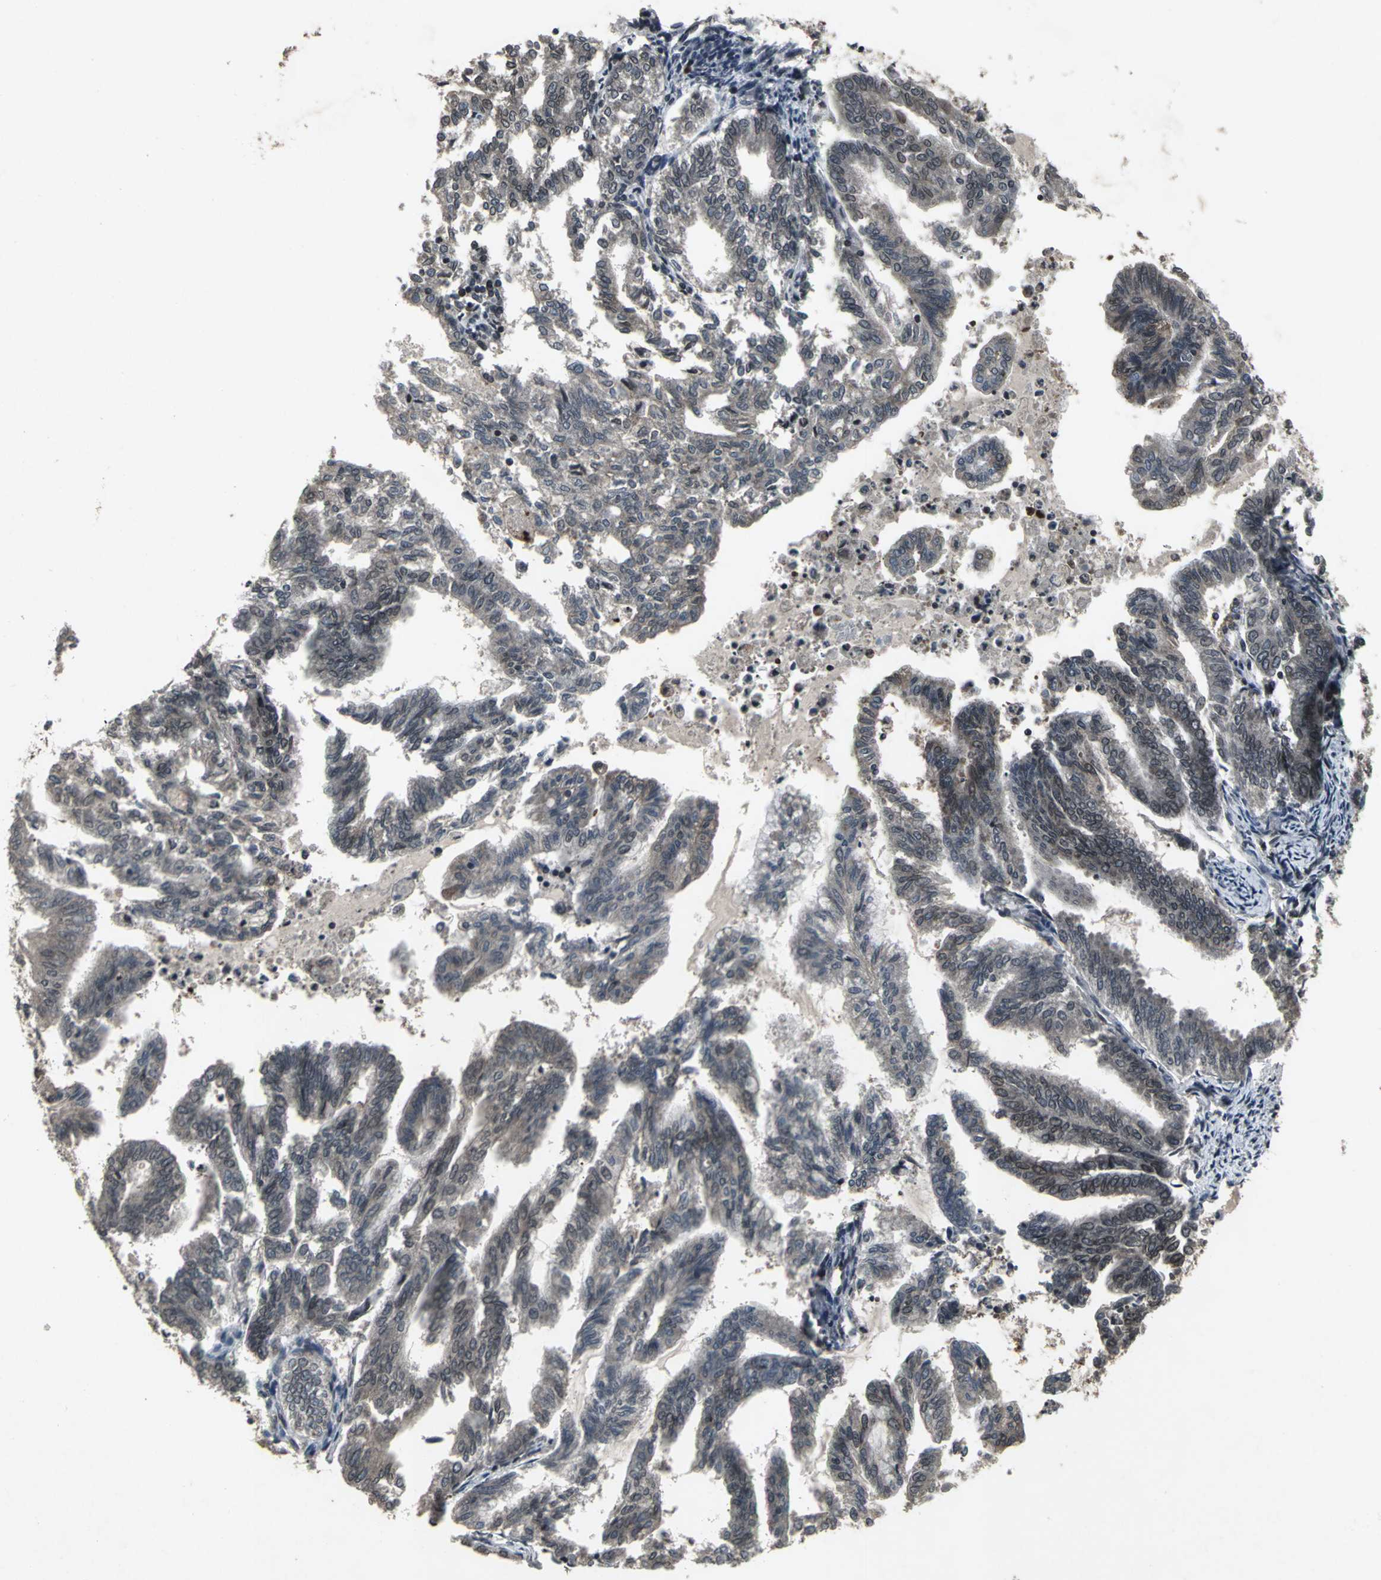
{"staining": {"intensity": "weak", "quantity": ">75%", "location": "cytoplasmic/membranous,nuclear"}, "tissue": "endometrial cancer", "cell_type": "Tumor cells", "image_type": "cancer", "snomed": [{"axis": "morphology", "description": "Adenocarcinoma, NOS"}, {"axis": "topography", "description": "Endometrium"}], "caption": "Approximately >75% of tumor cells in human endometrial adenocarcinoma reveal weak cytoplasmic/membranous and nuclear protein positivity as visualized by brown immunohistochemical staining.", "gene": "SH2B3", "patient": {"sex": "female", "age": 79}}